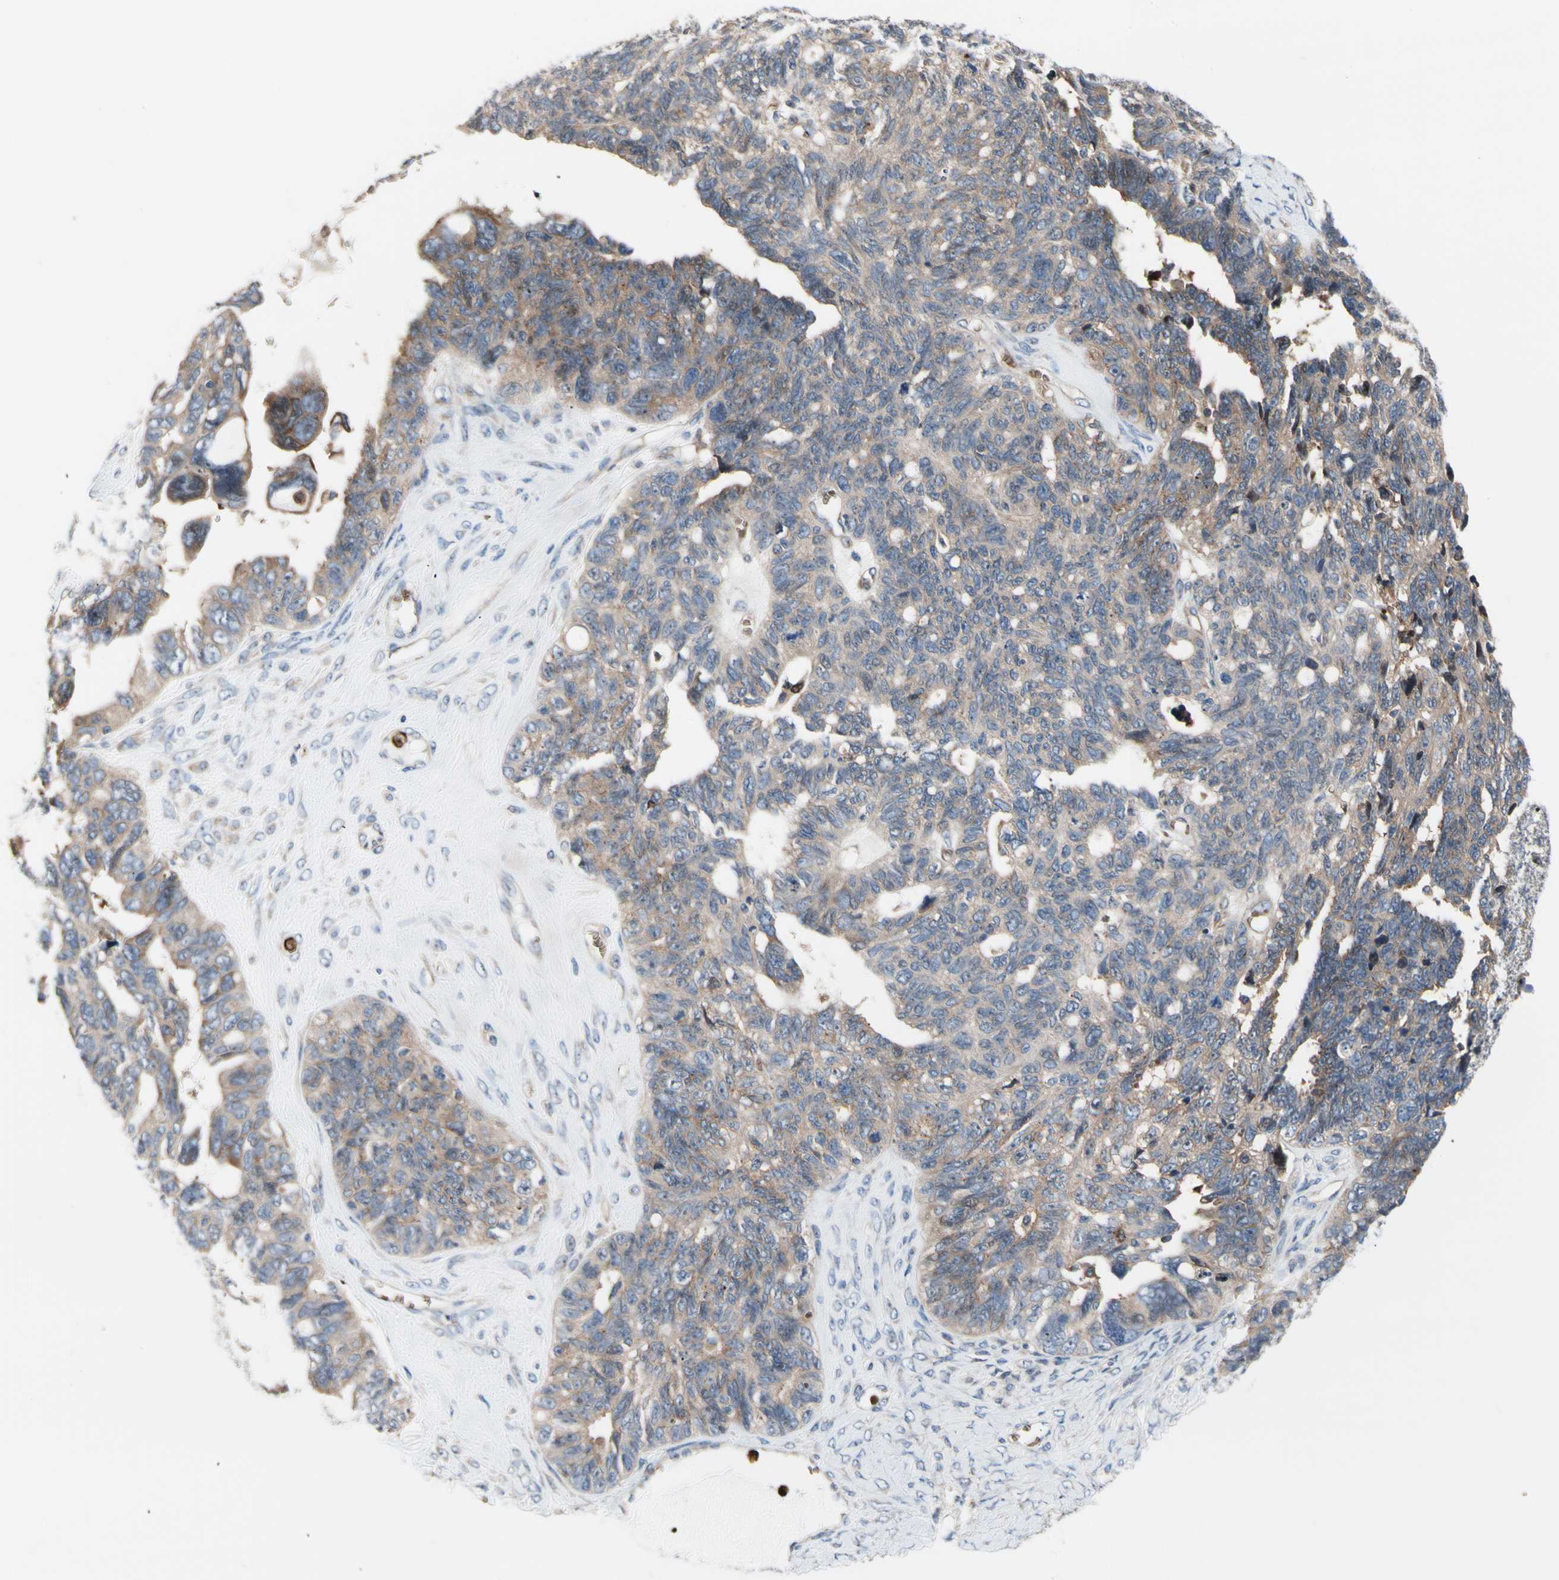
{"staining": {"intensity": "weak", "quantity": ">75%", "location": "cytoplasmic/membranous"}, "tissue": "ovarian cancer", "cell_type": "Tumor cells", "image_type": "cancer", "snomed": [{"axis": "morphology", "description": "Cystadenocarcinoma, serous, NOS"}, {"axis": "topography", "description": "Ovary"}], "caption": "DAB immunohistochemical staining of serous cystadenocarcinoma (ovarian) displays weak cytoplasmic/membranous protein positivity in approximately >75% of tumor cells. The staining was performed using DAB (3,3'-diaminobenzidine), with brown indicating positive protein expression. Nuclei are stained blue with hematoxylin.", "gene": "USP9X", "patient": {"sex": "female", "age": 79}}